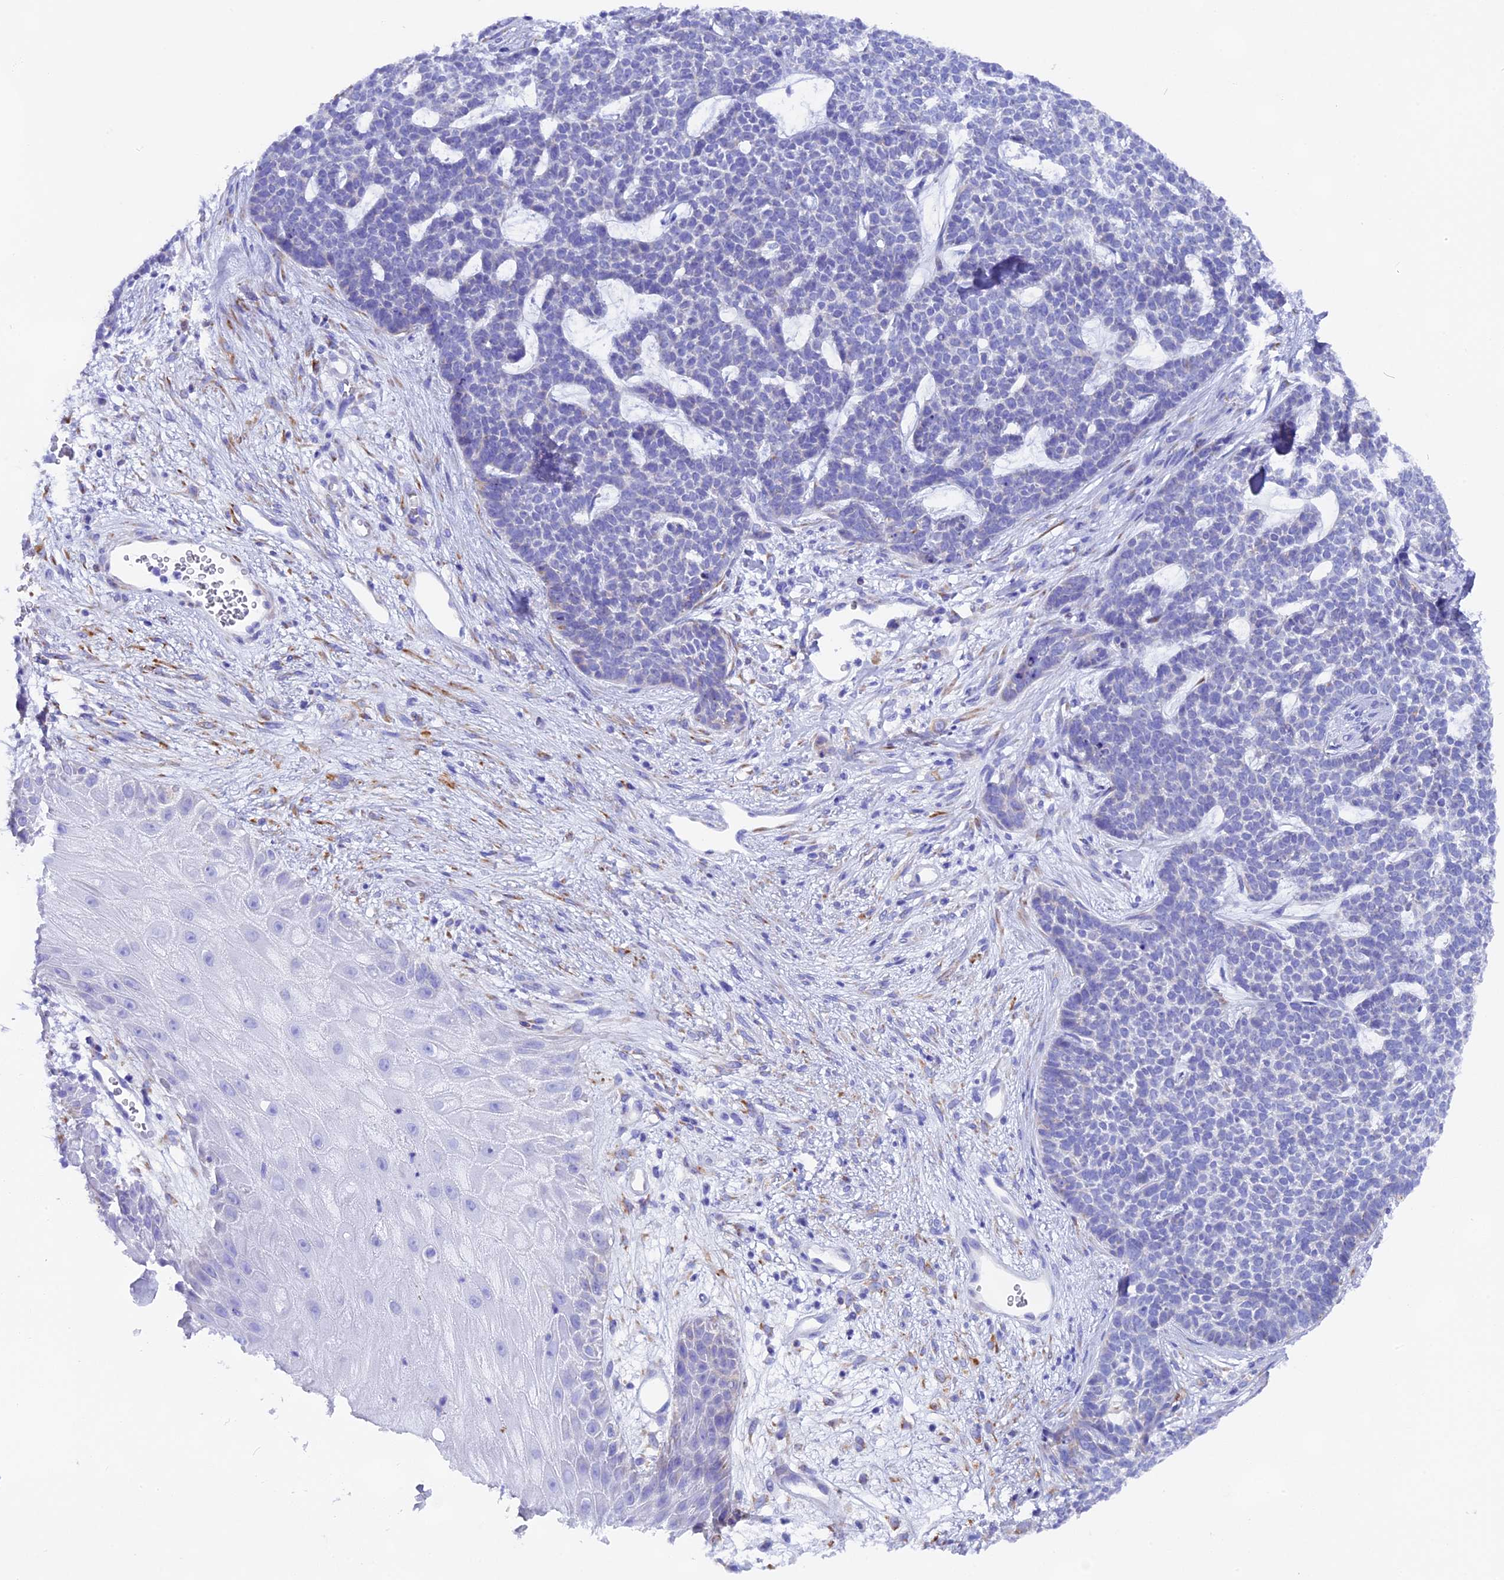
{"staining": {"intensity": "negative", "quantity": "none", "location": "none"}, "tissue": "skin cancer", "cell_type": "Tumor cells", "image_type": "cancer", "snomed": [{"axis": "morphology", "description": "Basal cell carcinoma"}, {"axis": "topography", "description": "Skin"}], "caption": "Tumor cells are negative for protein expression in human basal cell carcinoma (skin).", "gene": "FKBP11", "patient": {"sex": "female", "age": 84}}